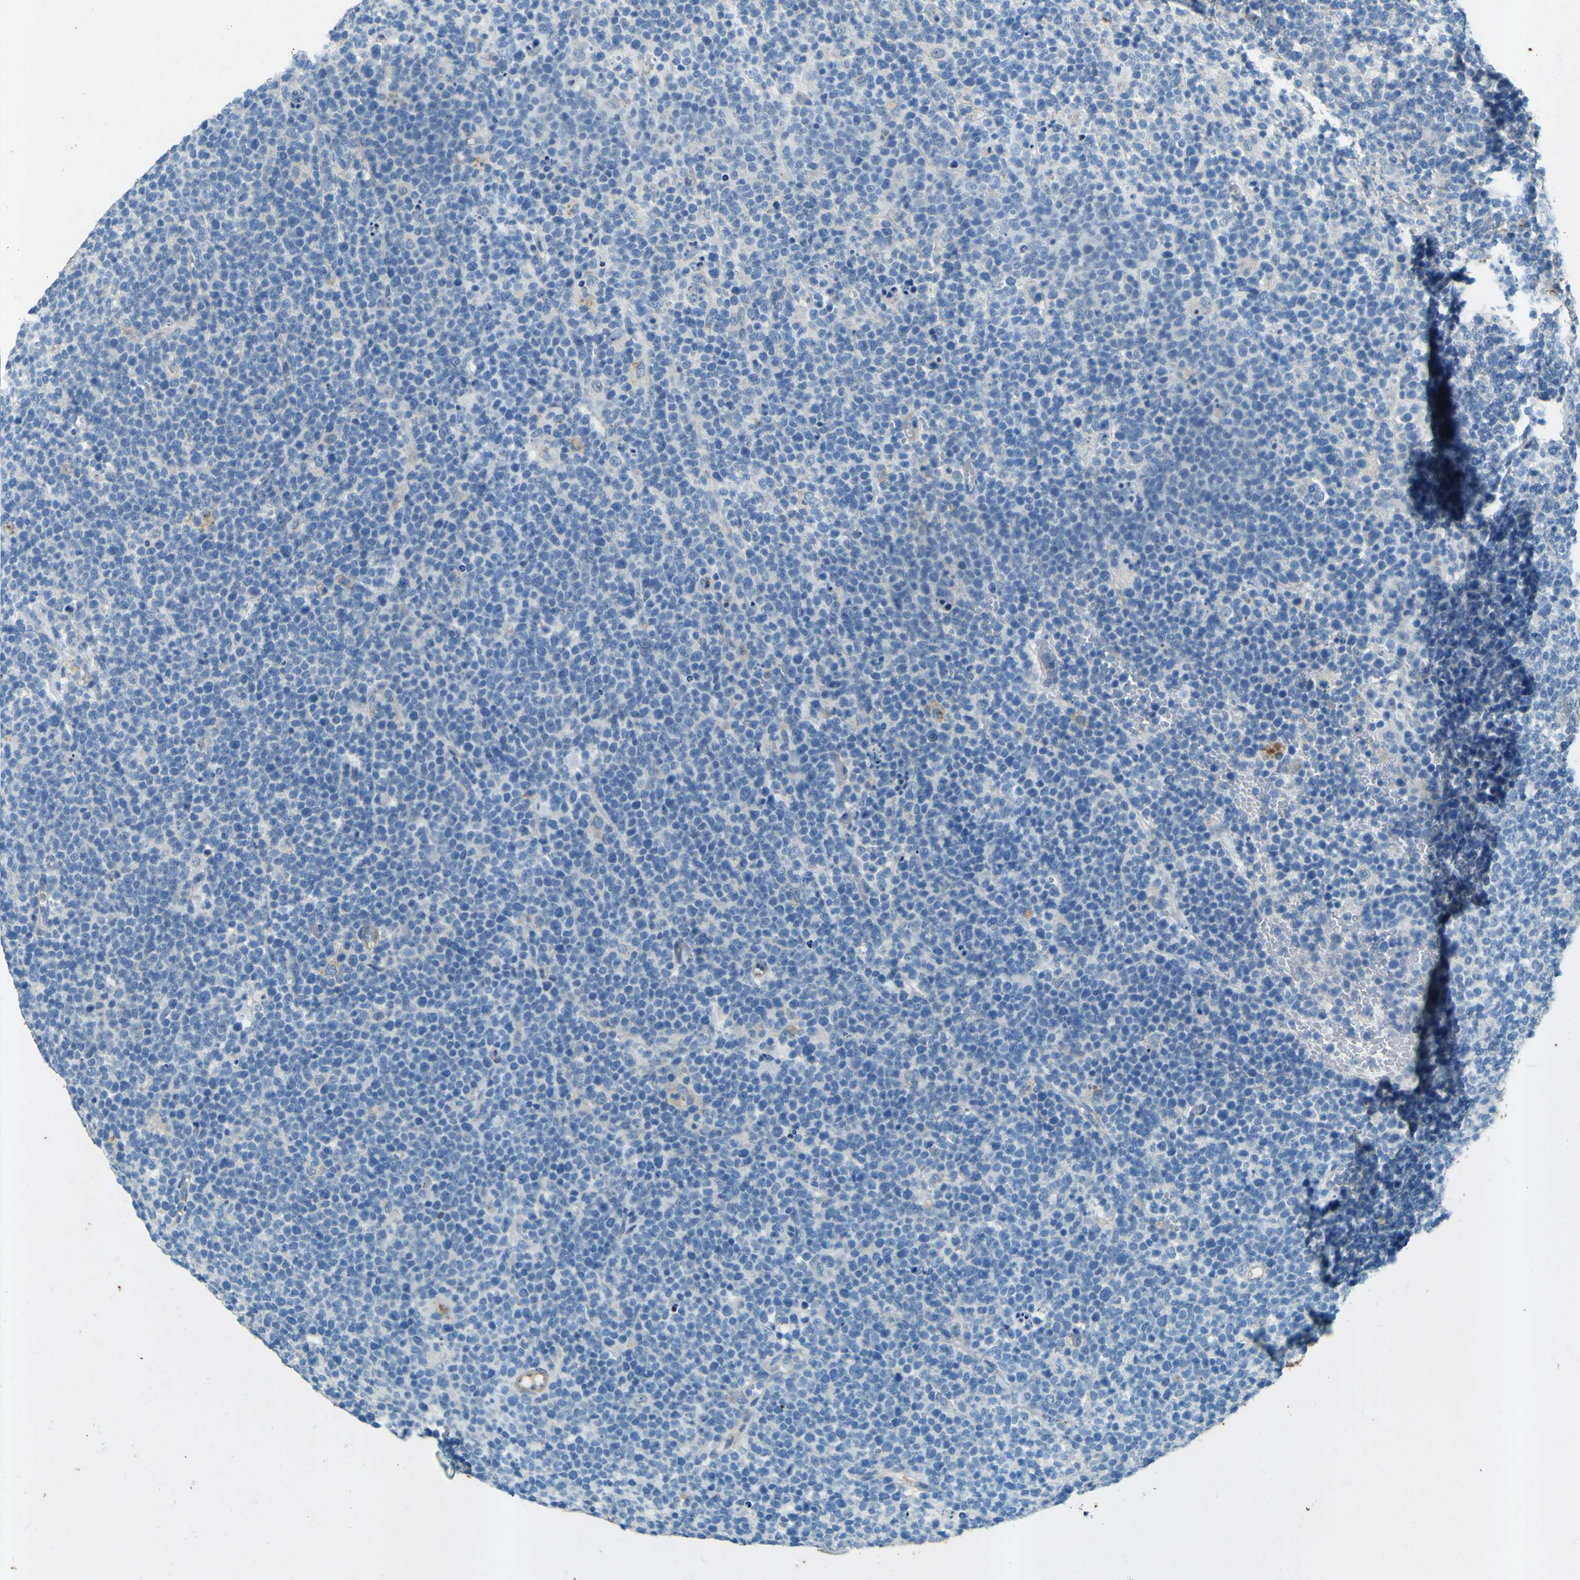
{"staining": {"intensity": "negative", "quantity": "none", "location": "none"}, "tissue": "lymphoma", "cell_type": "Tumor cells", "image_type": "cancer", "snomed": [{"axis": "morphology", "description": "Malignant lymphoma, non-Hodgkin's type, High grade"}, {"axis": "topography", "description": "Lymph node"}], "caption": "Immunohistochemistry (IHC) image of human lymphoma stained for a protein (brown), which shows no expression in tumor cells.", "gene": "PDE9A", "patient": {"sex": "male", "age": 61}}